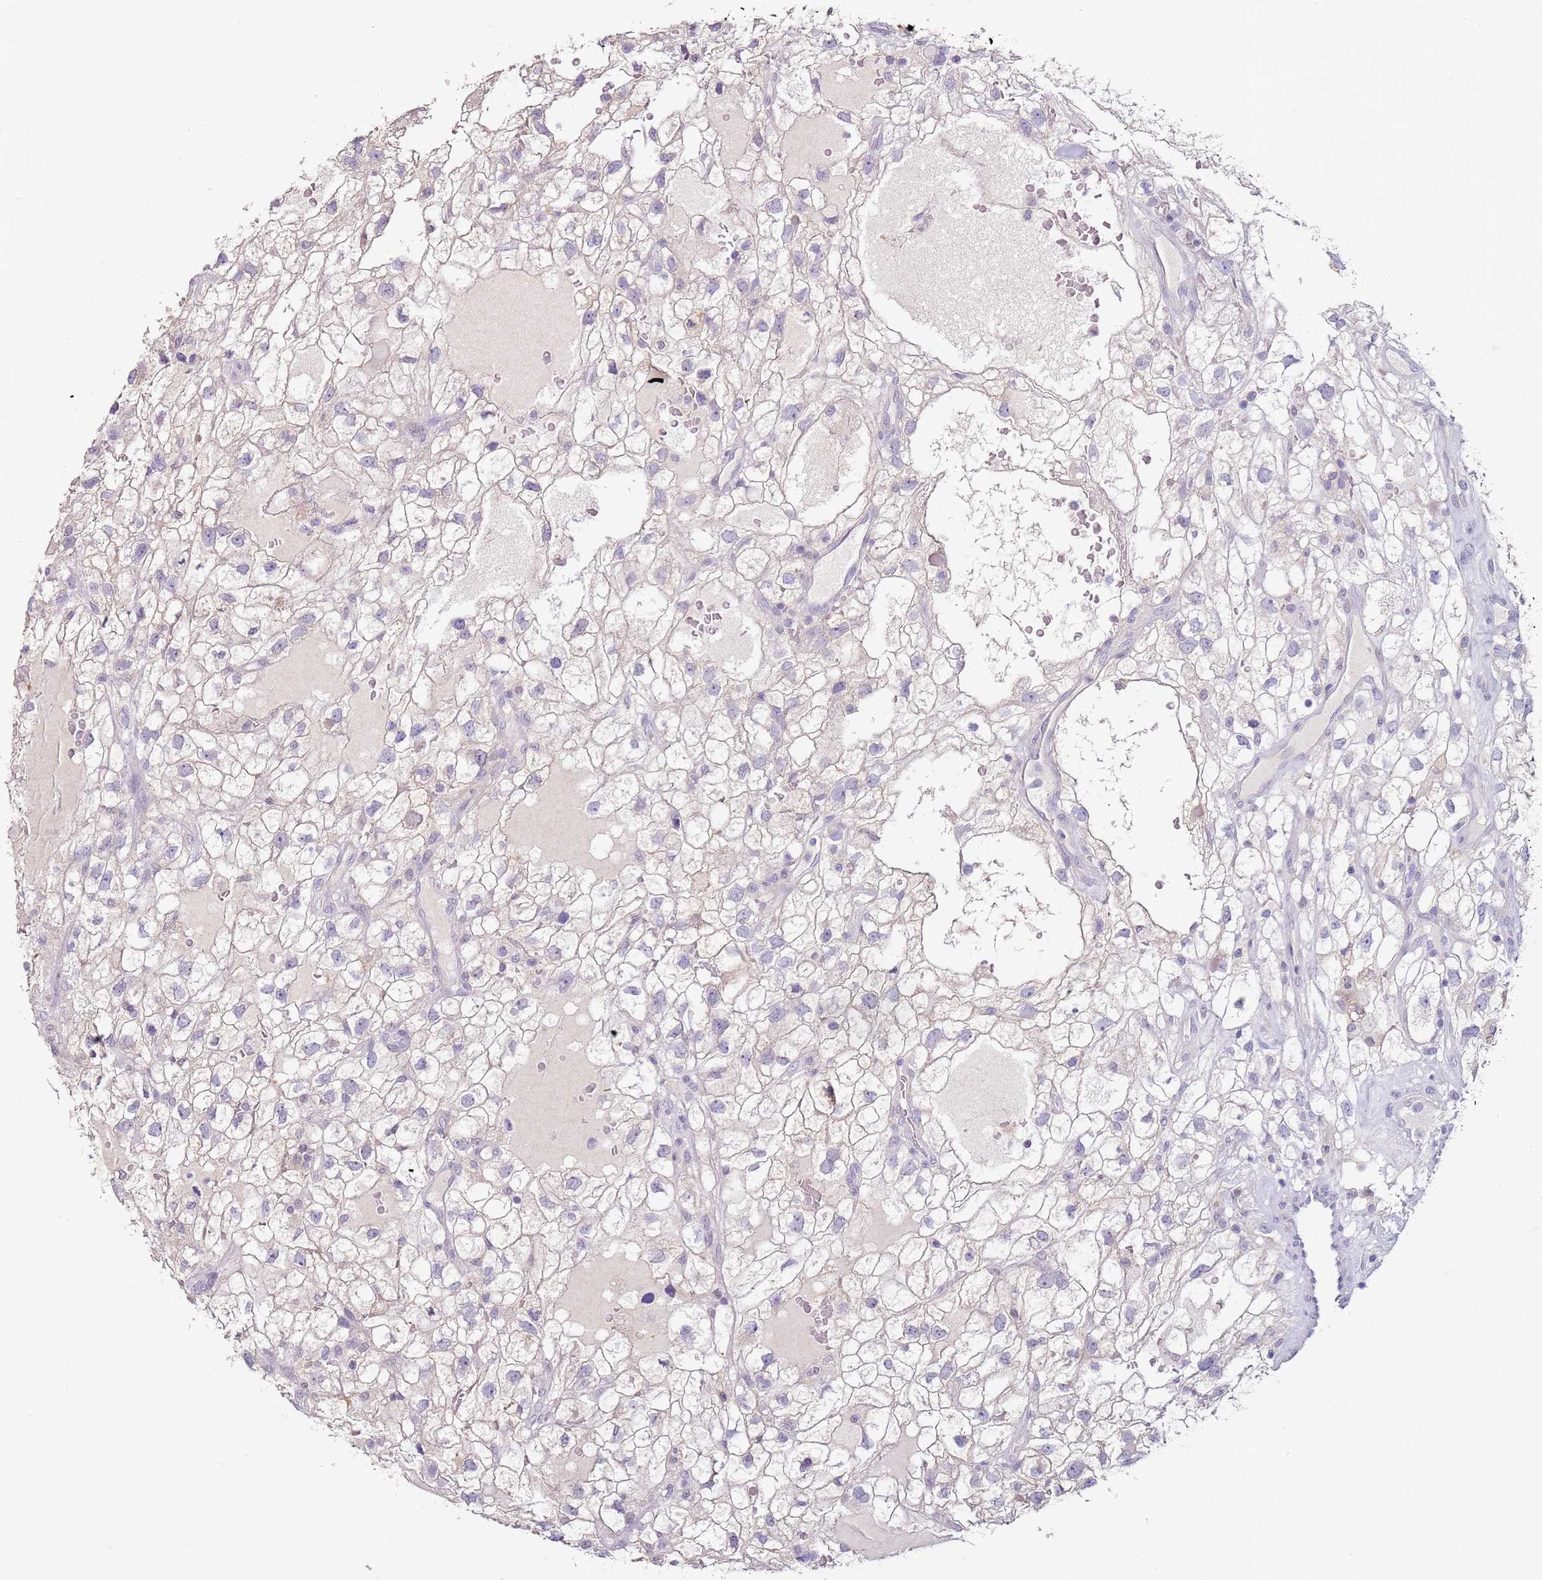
{"staining": {"intensity": "negative", "quantity": "none", "location": "none"}, "tissue": "renal cancer", "cell_type": "Tumor cells", "image_type": "cancer", "snomed": [{"axis": "morphology", "description": "Adenocarcinoma, NOS"}, {"axis": "topography", "description": "Kidney"}], "caption": "IHC of adenocarcinoma (renal) reveals no positivity in tumor cells.", "gene": "MDH1", "patient": {"sex": "male", "age": 59}}